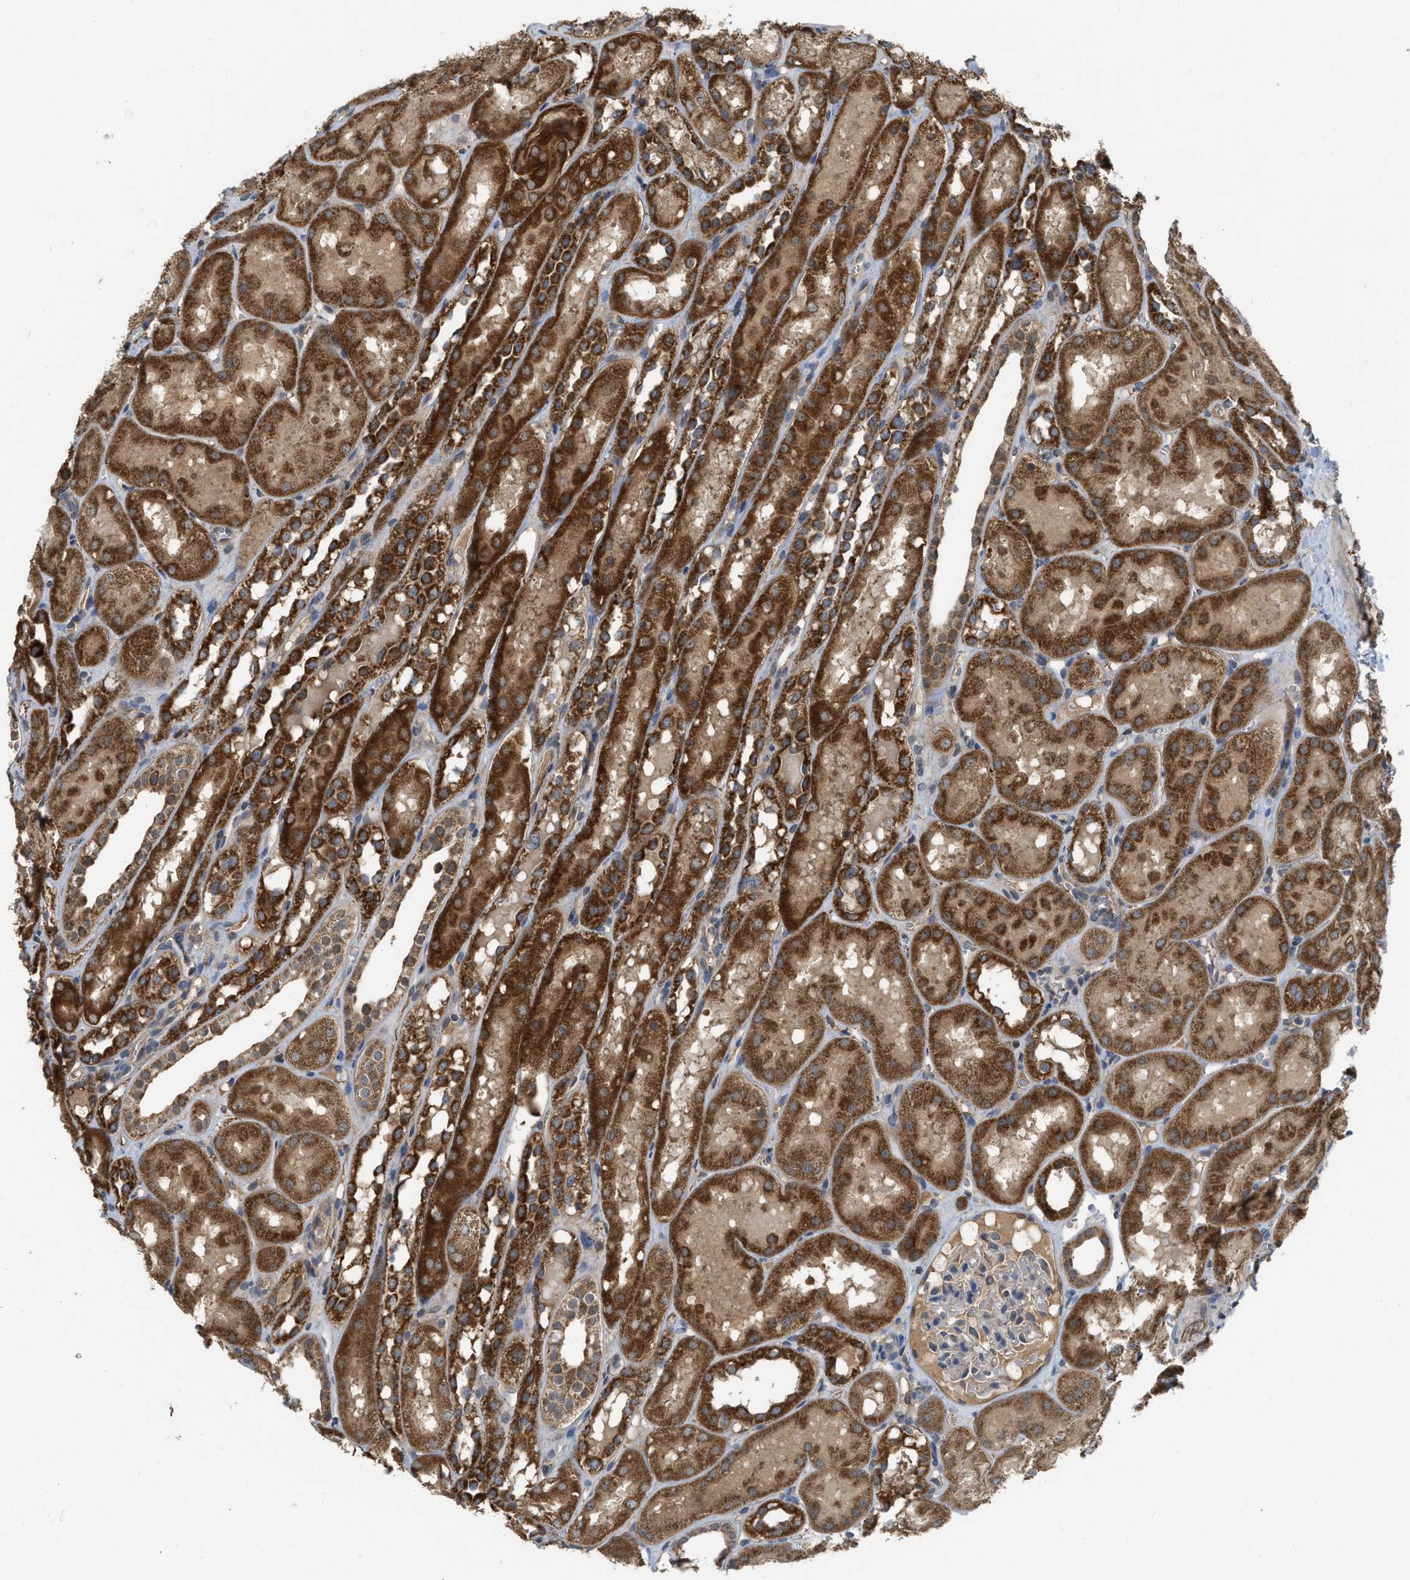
{"staining": {"intensity": "weak", "quantity": "25%-75%", "location": "cytoplasmic/membranous"}, "tissue": "kidney", "cell_type": "Cells in glomeruli", "image_type": "normal", "snomed": [{"axis": "morphology", "description": "Normal tissue, NOS"}, {"axis": "topography", "description": "Kidney"}, {"axis": "topography", "description": "Urinary bladder"}], "caption": "This is a micrograph of immunohistochemistry staining of normal kidney, which shows weak positivity in the cytoplasmic/membranous of cells in glomeruli.", "gene": "NAPEPLD", "patient": {"sex": "male", "age": 16}}